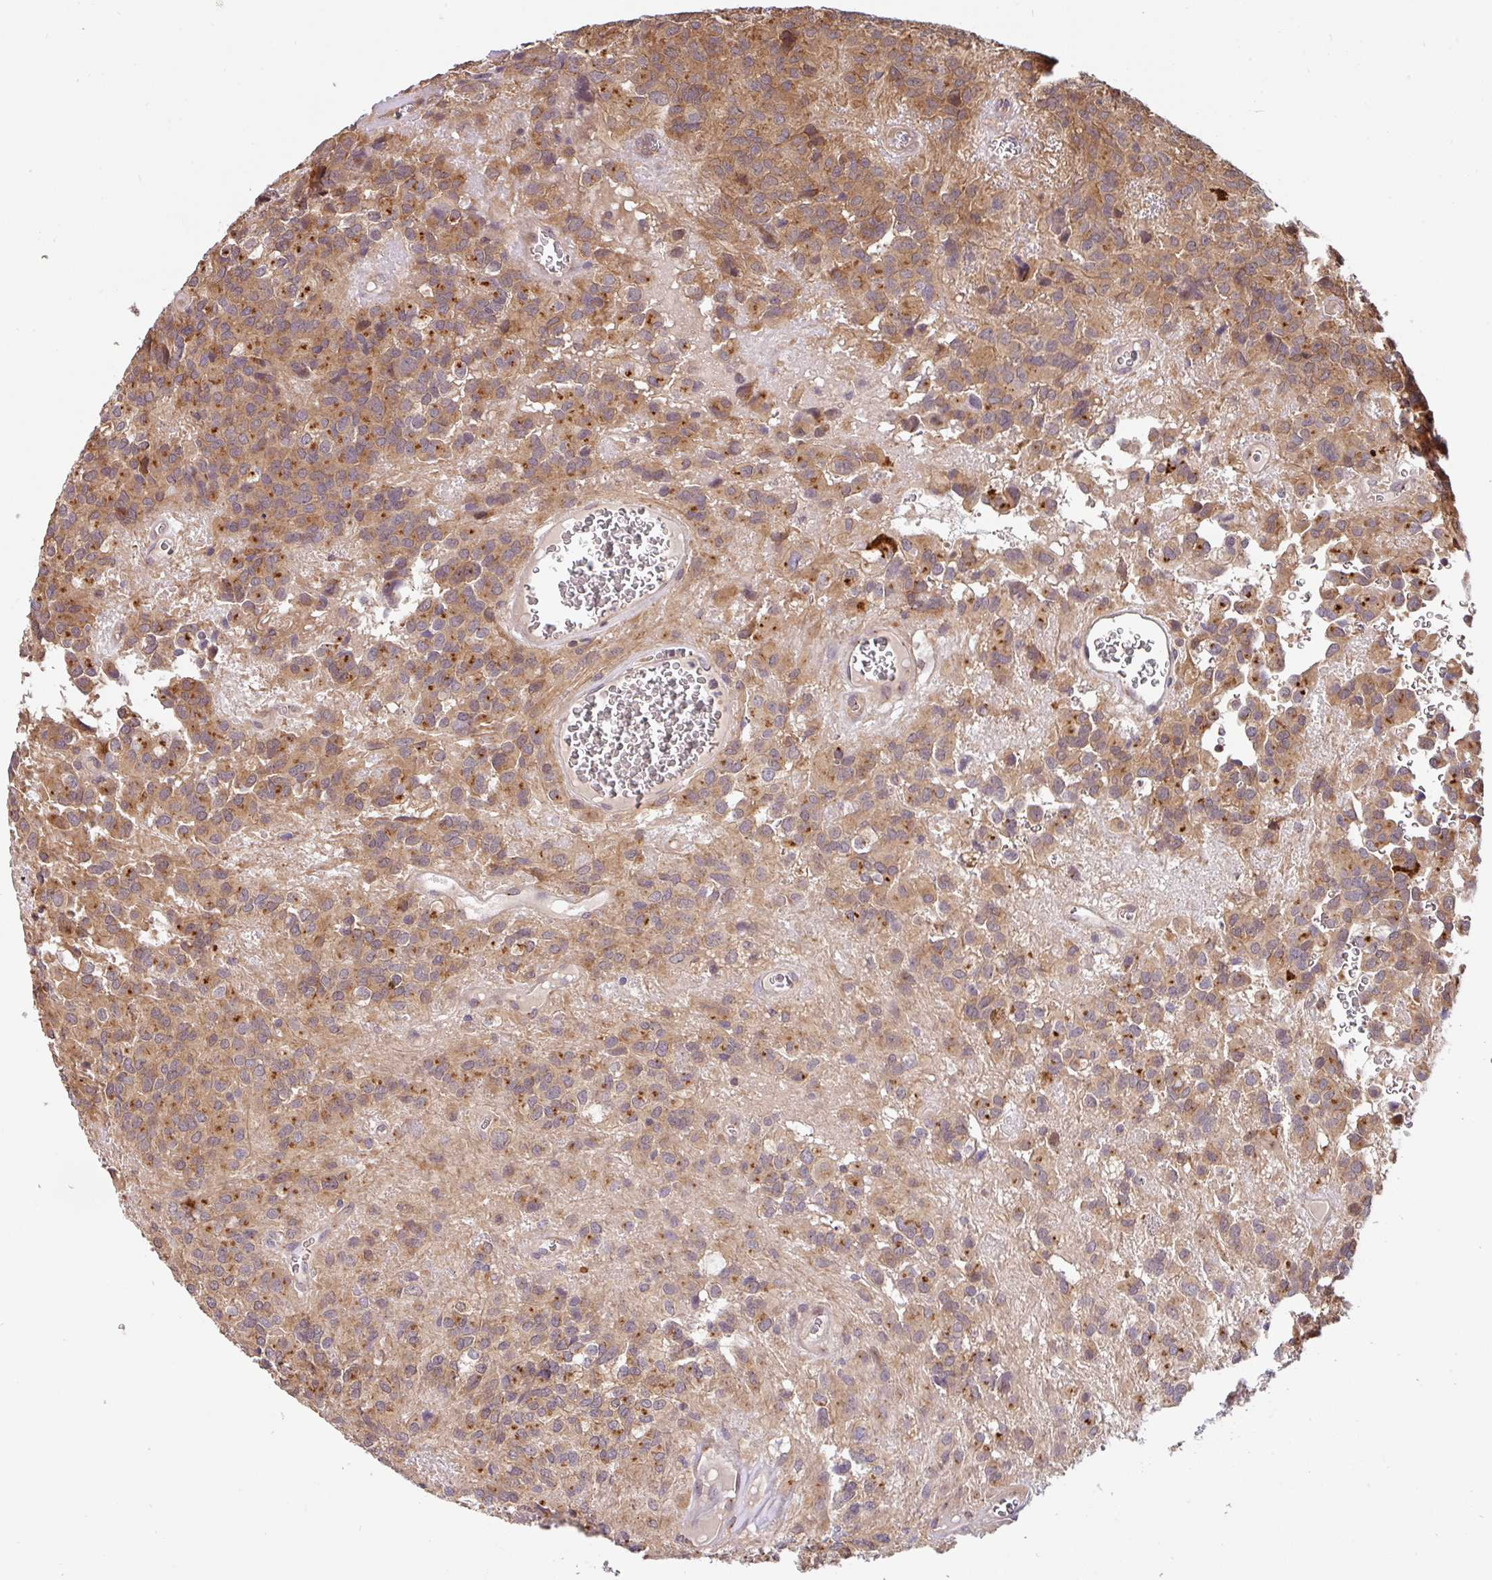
{"staining": {"intensity": "moderate", "quantity": ">75%", "location": "cytoplasmic/membranous"}, "tissue": "glioma", "cell_type": "Tumor cells", "image_type": "cancer", "snomed": [{"axis": "morphology", "description": "Glioma, malignant, Low grade"}, {"axis": "topography", "description": "Brain"}], "caption": "Immunohistochemical staining of glioma demonstrates medium levels of moderate cytoplasmic/membranous positivity in about >75% of tumor cells.", "gene": "SHB", "patient": {"sex": "male", "age": 56}}